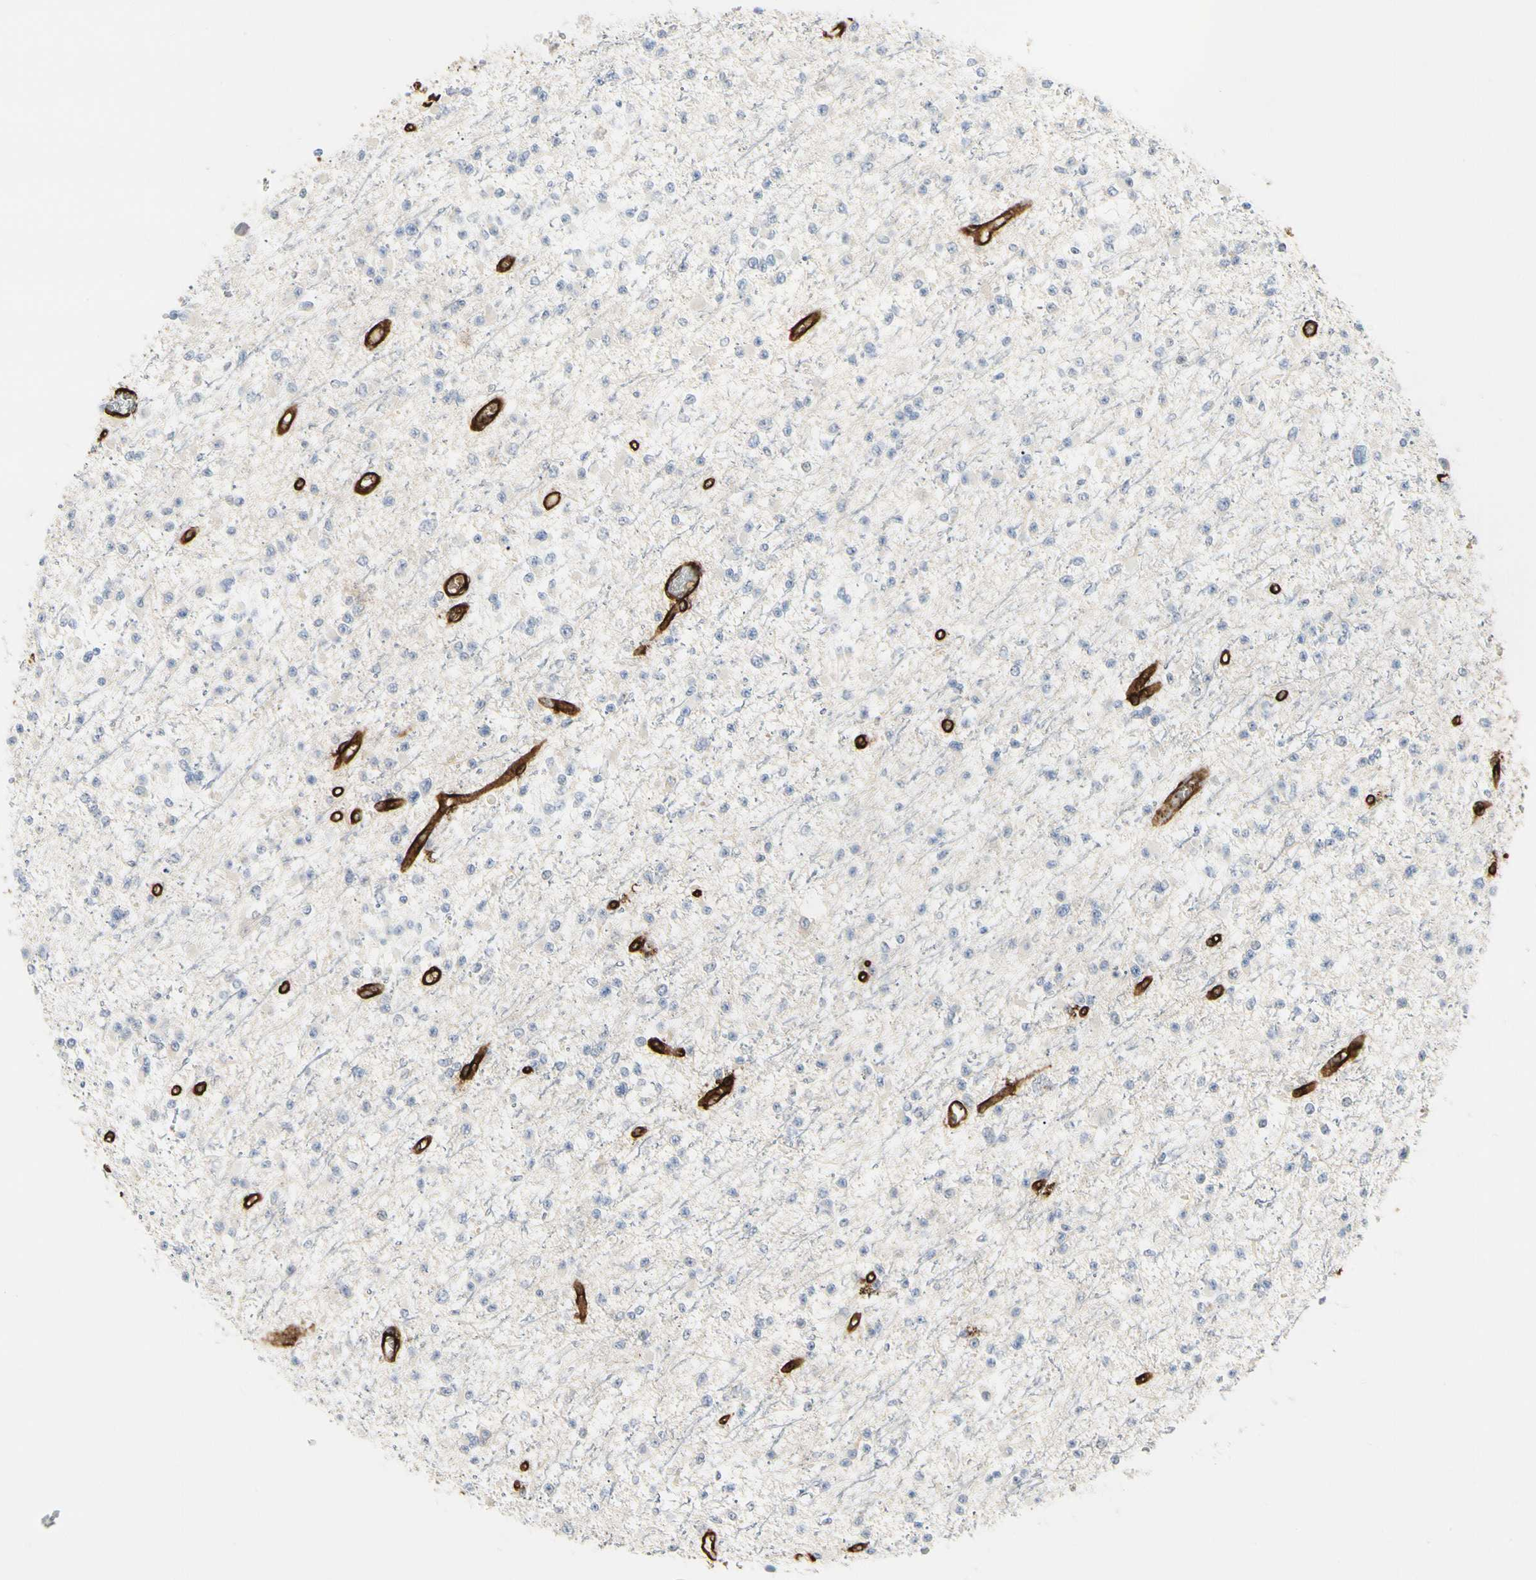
{"staining": {"intensity": "negative", "quantity": "none", "location": "none"}, "tissue": "glioma", "cell_type": "Tumor cells", "image_type": "cancer", "snomed": [{"axis": "morphology", "description": "Glioma, malignant, Low grade"}, {"axis": "topography", "description": "Brain"}], "caption": "Tumor cells are negative for protein expression in human glioma.", "gene": "GGT5", "patient": {"sex": "female", "age": 22}}